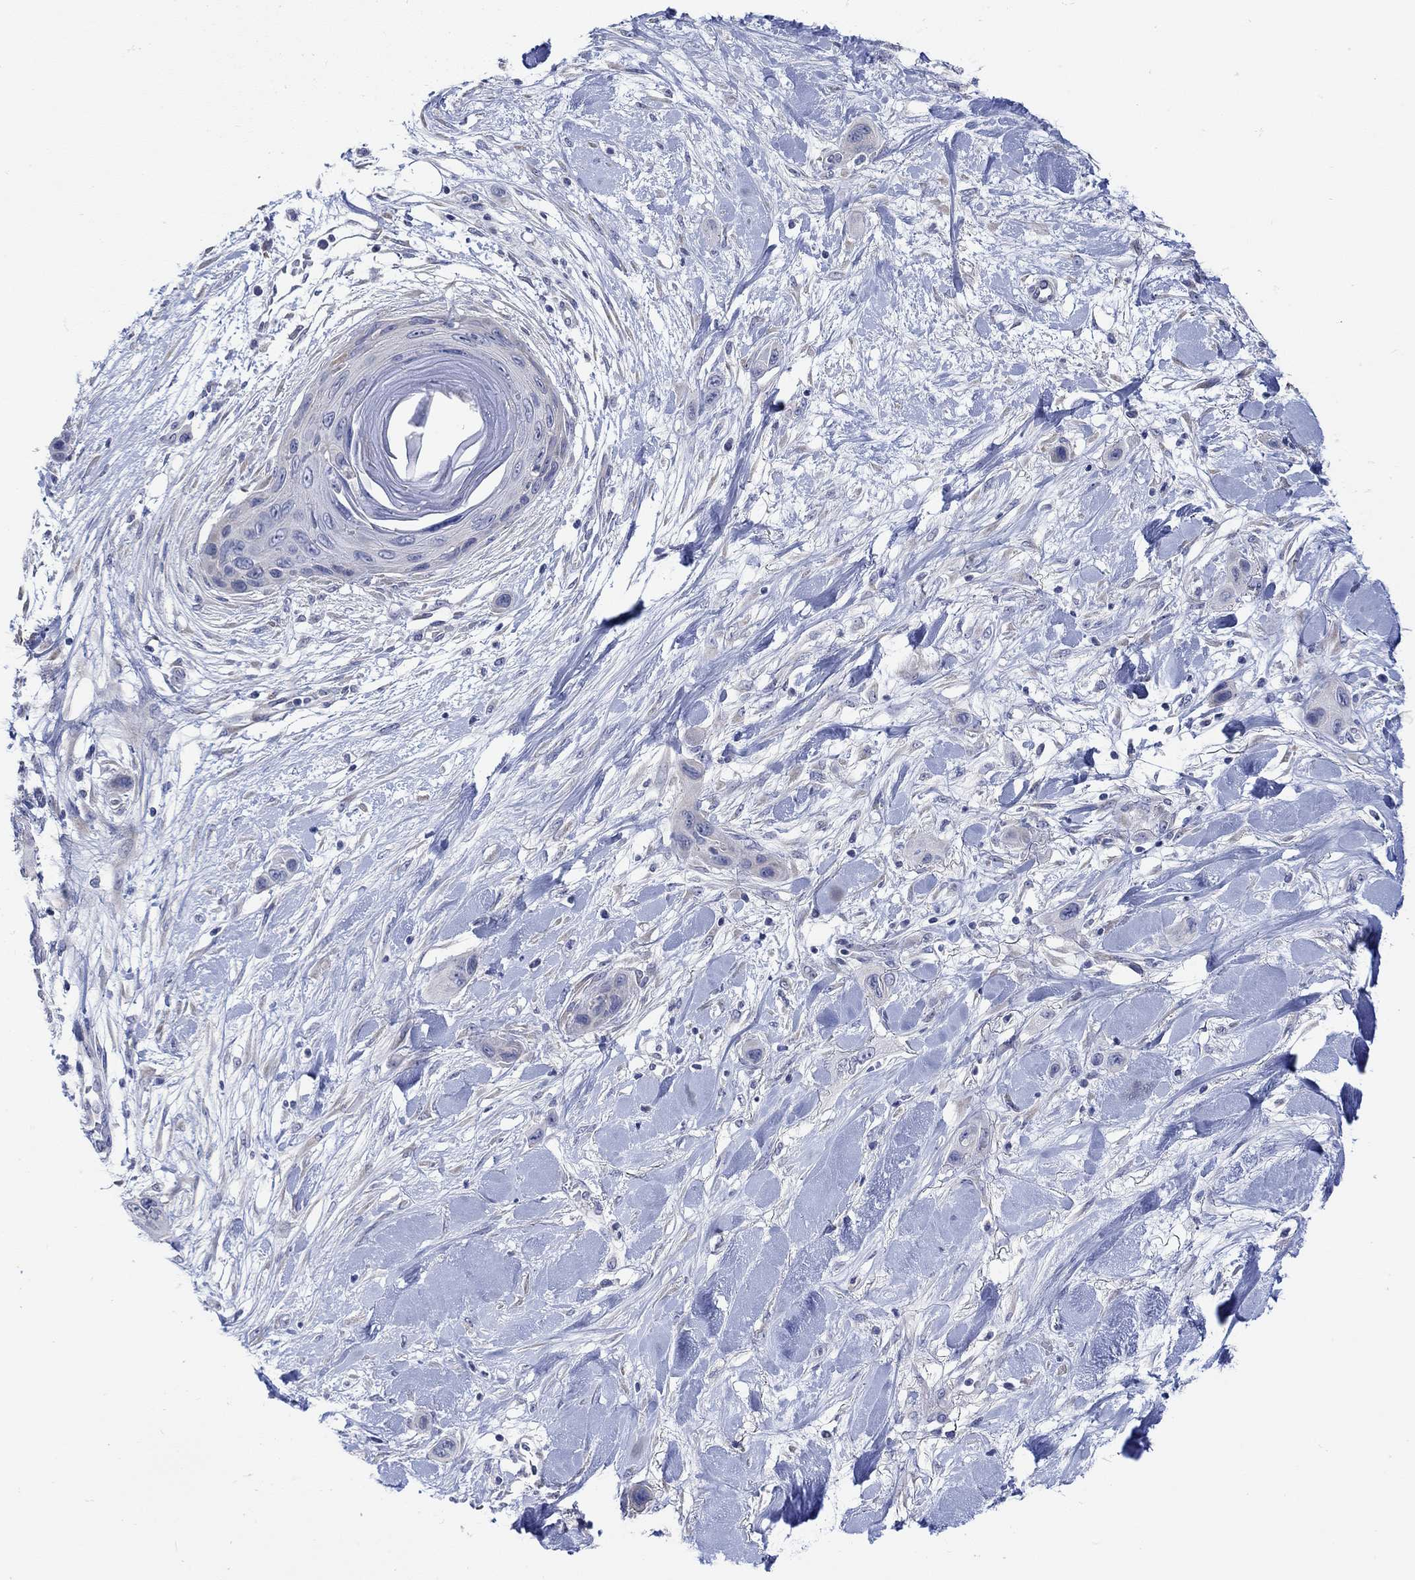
{"staining": {"intensity": "negative", "quantity": "none", "location": "none"}, "tissue": "skin cancer", "cell_type": "Tumor cells", "image_type": "cancer", "snomed": [{"axis": "morphology", "description": "Squamous cell carcinoma, NOS"}, {"axis": "topography", "description": "Skin"}], "caption": "Immunohistochemistry histopathology image of human skin cancer stained for a protein (brown), which shows no positivity in tumor cells.", "gene": "KRT222", "patient": {"sex": "male", "age": 79}}